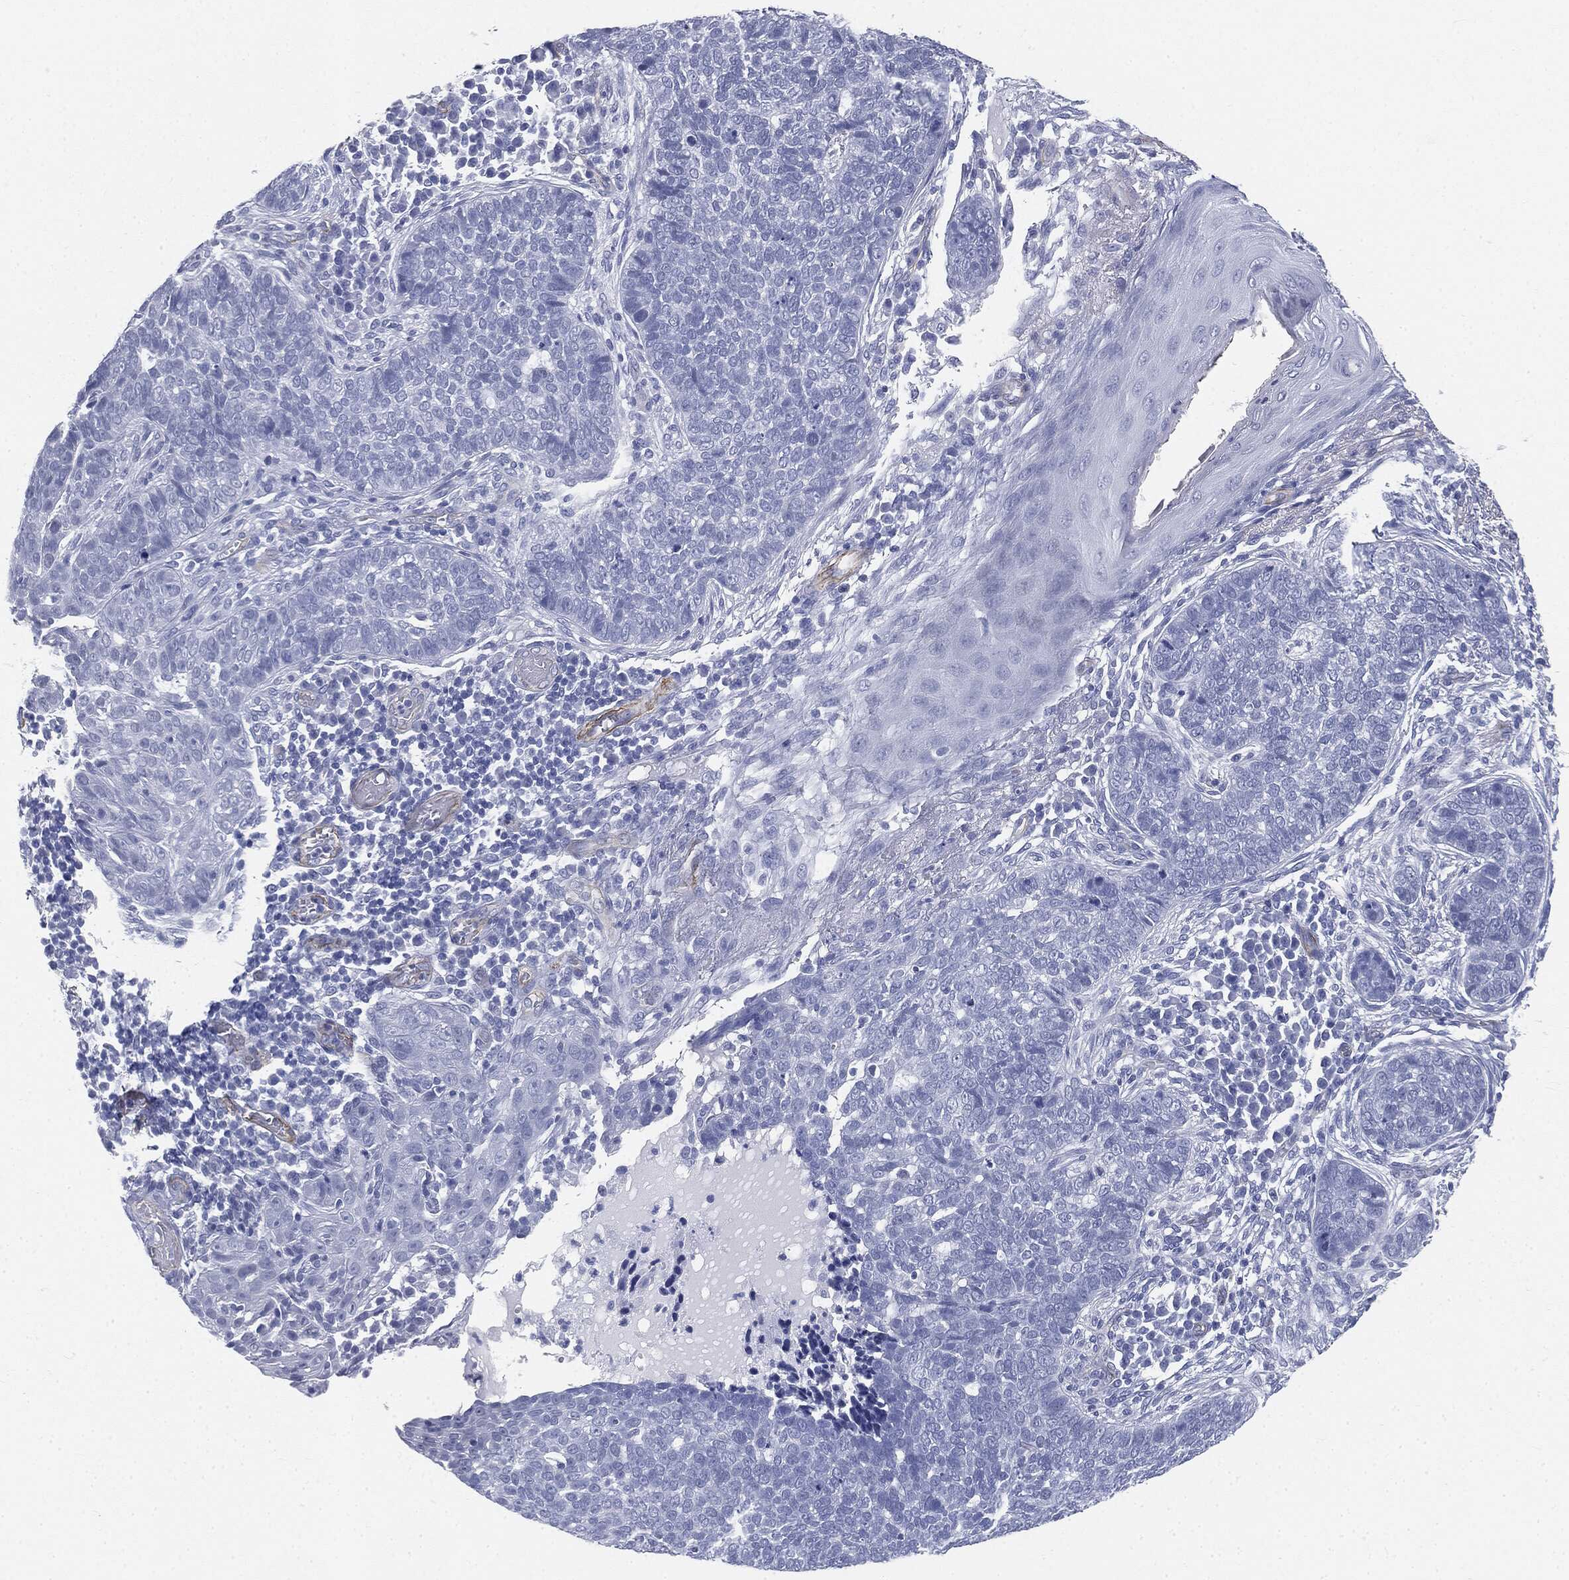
{"staining": {"intensity": "negative", "quantity": "none", "location": "none"}, "tissue": "skin cancer", "cell_type": "Tumor cells", "image_type": "cancer", "snomed": [{"axis": "morphology", "description": "Basal cell carcinoma"}, {"axis": "topography", "description": "Skin"}], "caption": "Immunohistochemical staining of human skin basal cell carcinoma reveals no significant positivity in tumor cells. (Brightfield microscopy of DAB immunohistochemistry at high magnification).", "gene": "MUC5AC", "patient": {"sex": "female", "age": 69}}